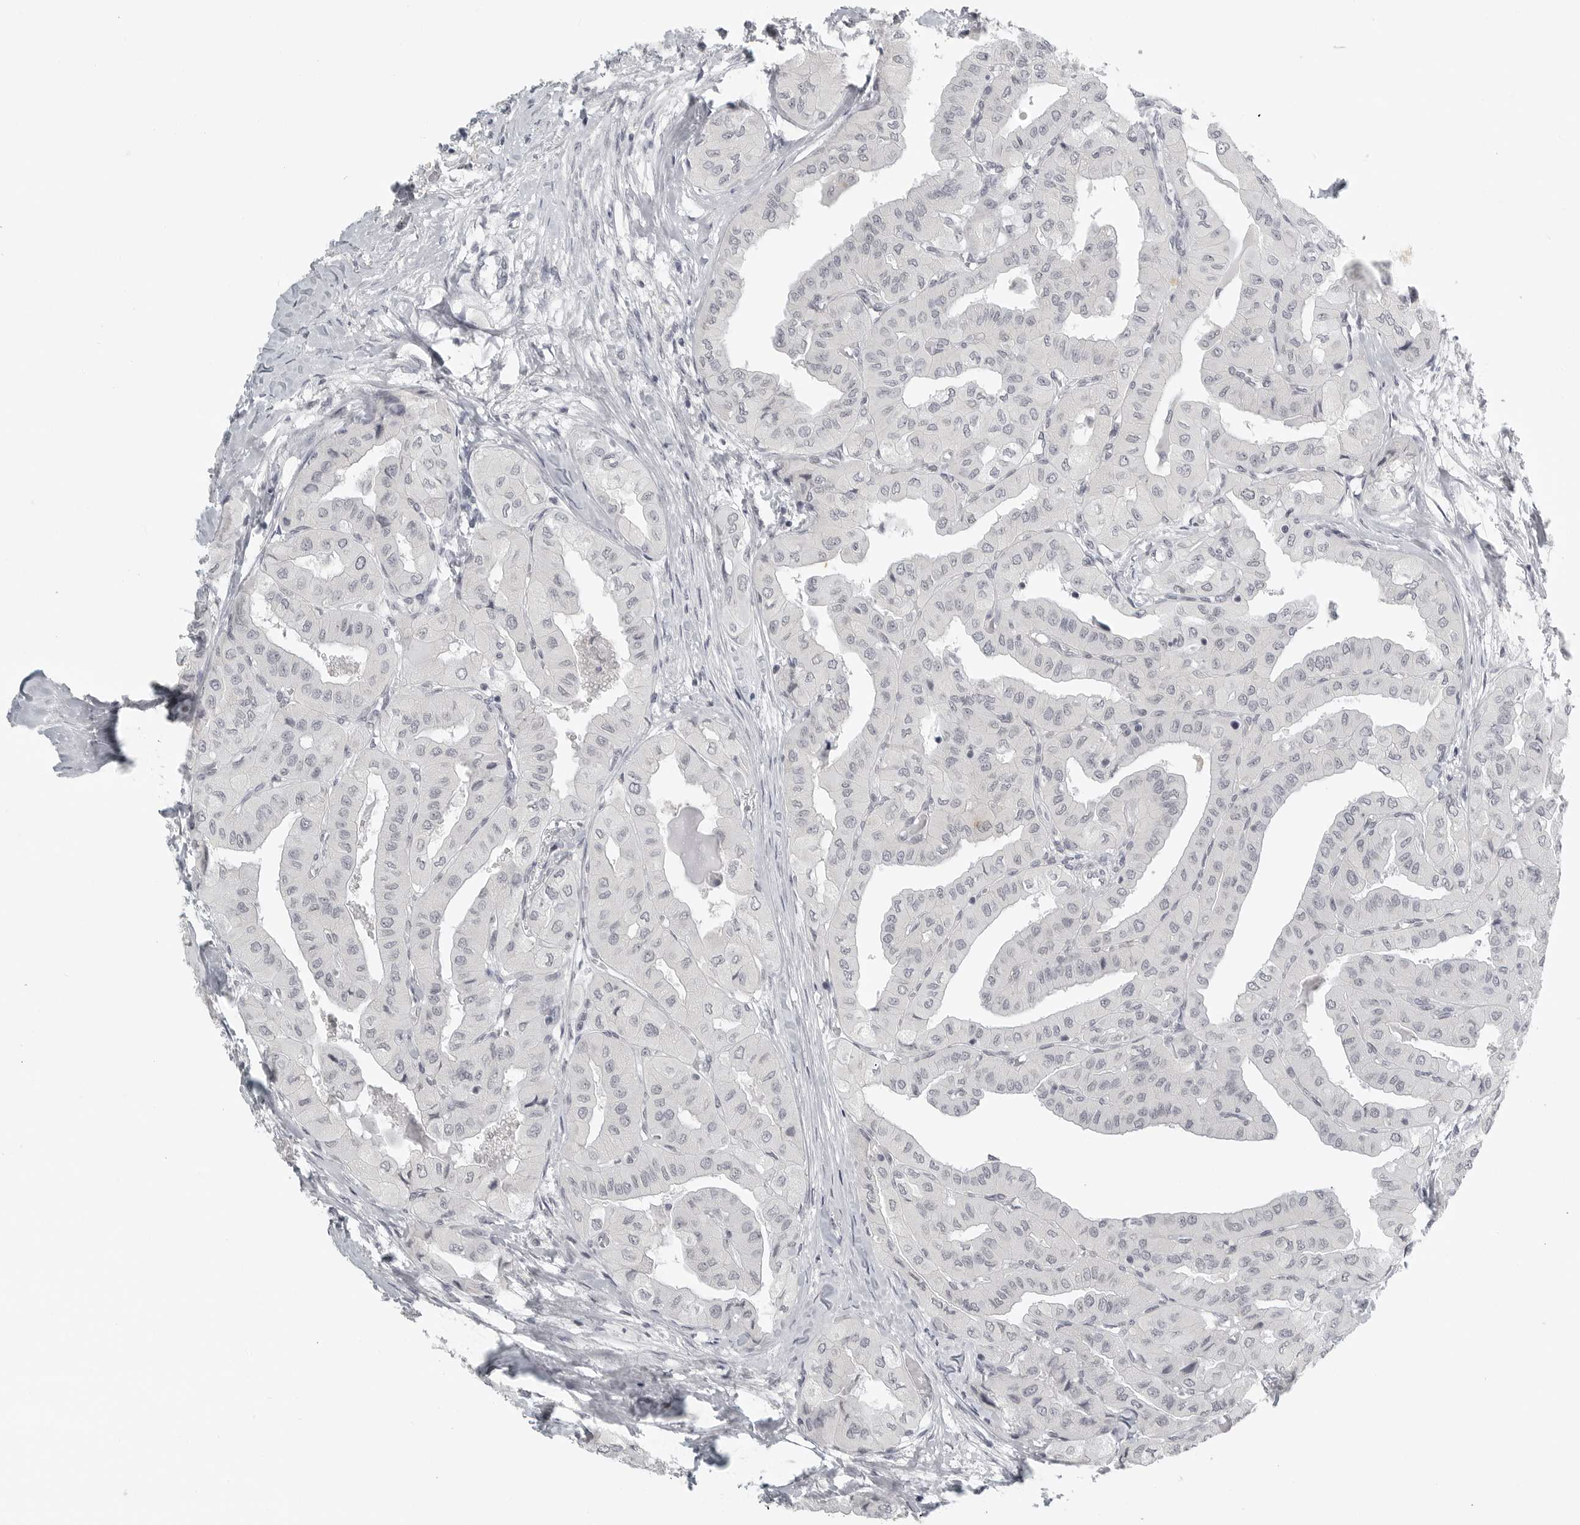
{"staining": {"intensity": "weak", "quantity": "<25%", "location": "nuclear"}, "tissue": "thyroid cancer", "cell_type": "Tumor cells", "image_type": "cancer", "snomed": [{"axis": "morphology", "description": "Papillary adenocarcinoma, NOS"}, {"axis": "topography", "description": "Thyroid gland"}], "caption": "Tumor cells show no significant positivity in thyroid cancer (papillary adenocarcinoma). (DAB IHC visualized using brightfield microscopy, high magnification).", "gene": "BPIFA1", "patient": {"sex": "female", "age": 59}}